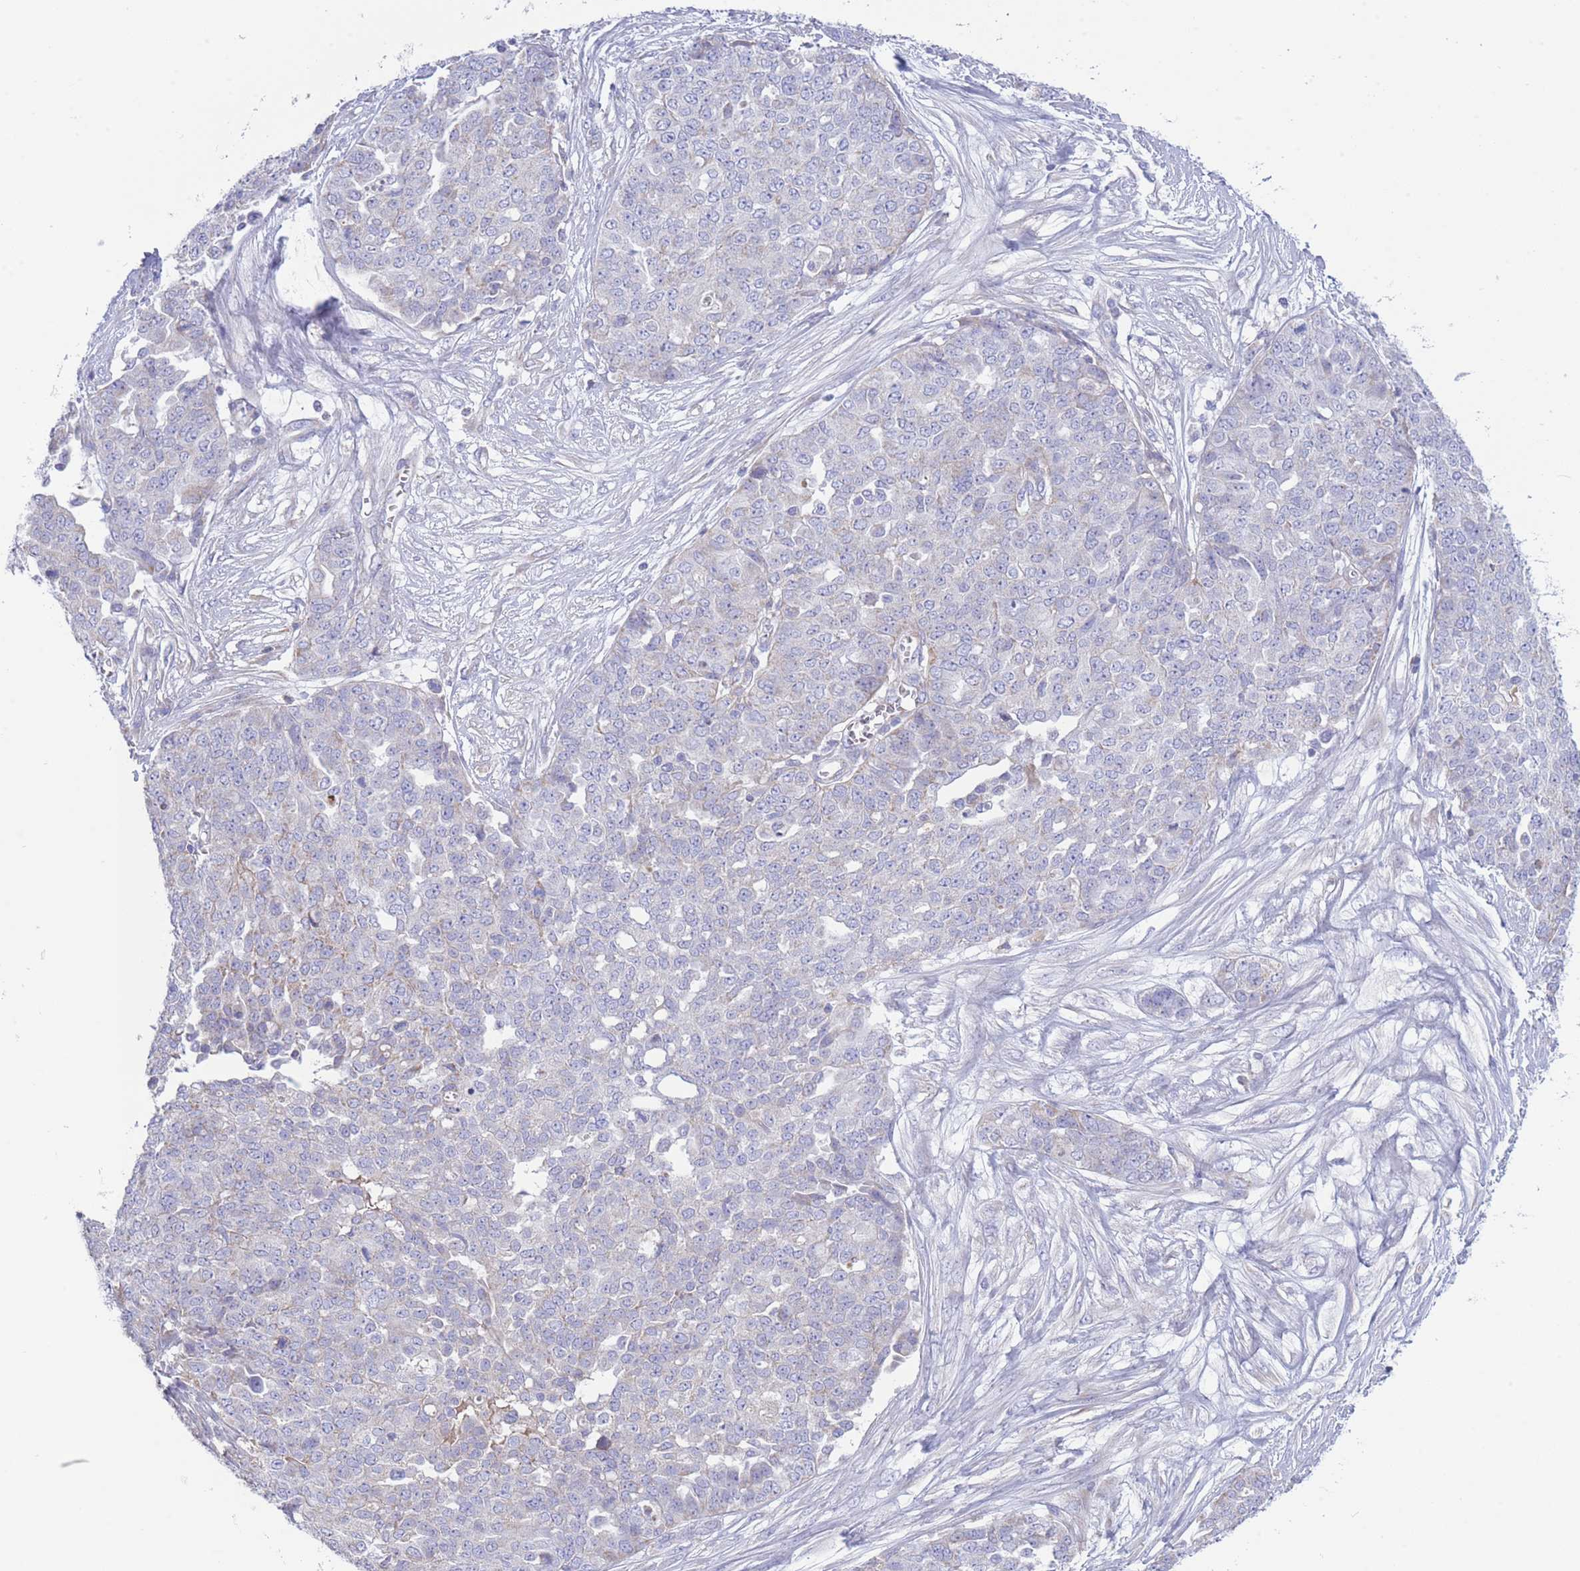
{"staining": {"intensity": "negative", "quantity": "none", "location": "none"}, "tissue": "ovarian cancer", "cell_type": "Tumor cells", "image_type": "cancer", "snomed": [{"axis": "morphology", "description": "Cystadenocarcinoma, serous, NOS"}, {"axis": "topography", "description": "Soft tissue"}, {"axis": "topography", "description": "Ovary"}], "caption": "This is a histopathology image of IHC staining of ovarian serous cystadenocarcinoma, which shows no staining in tumor cells.", "gene": "NANP", "patient": {"sex": "female", "age": 57}}